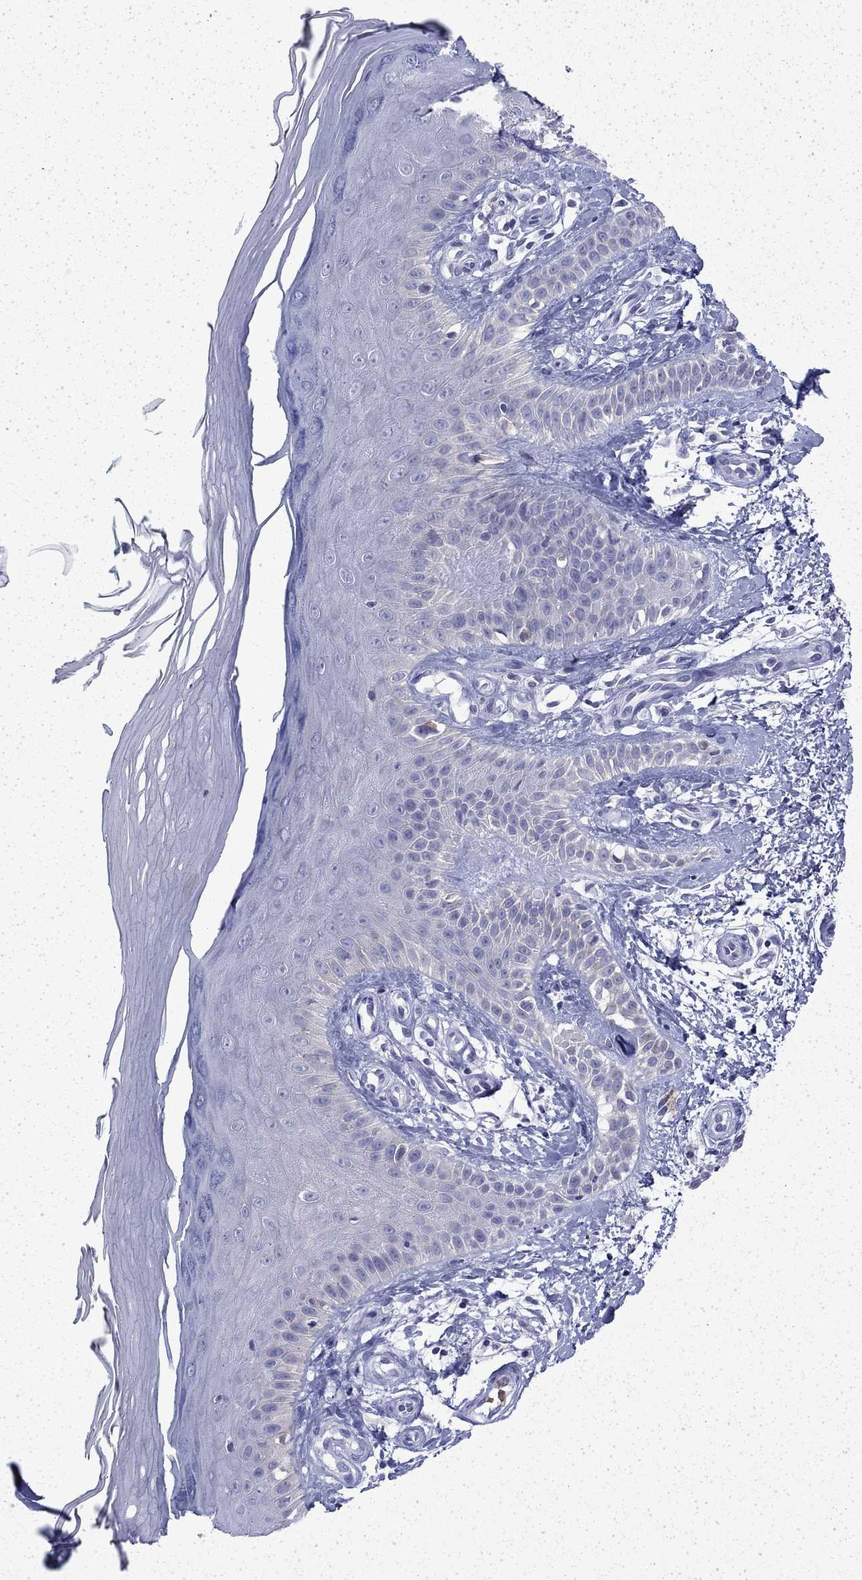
{"staining": {"intensity": "negative", "quantity": "none", "location": "none"}, "tissue": "skin", "cell_type": "Fibroblasts", "image_type": "normal", "snomed": [{"axis": "morphology", "description": "Normal tissue, NOS"}, {"axis": "morphology", "description": "Inflammation, NOS"}, {"axis": "morphology", "description": "Fibrosis, NOS"}, {"axis": "topography", "description": "Skin"}], "caption": "The image demonstrates no staining of fibroblasts in unremarkable skin.", "gene": "ENPP6", "patient": {"sex": "male", "age": 71}}